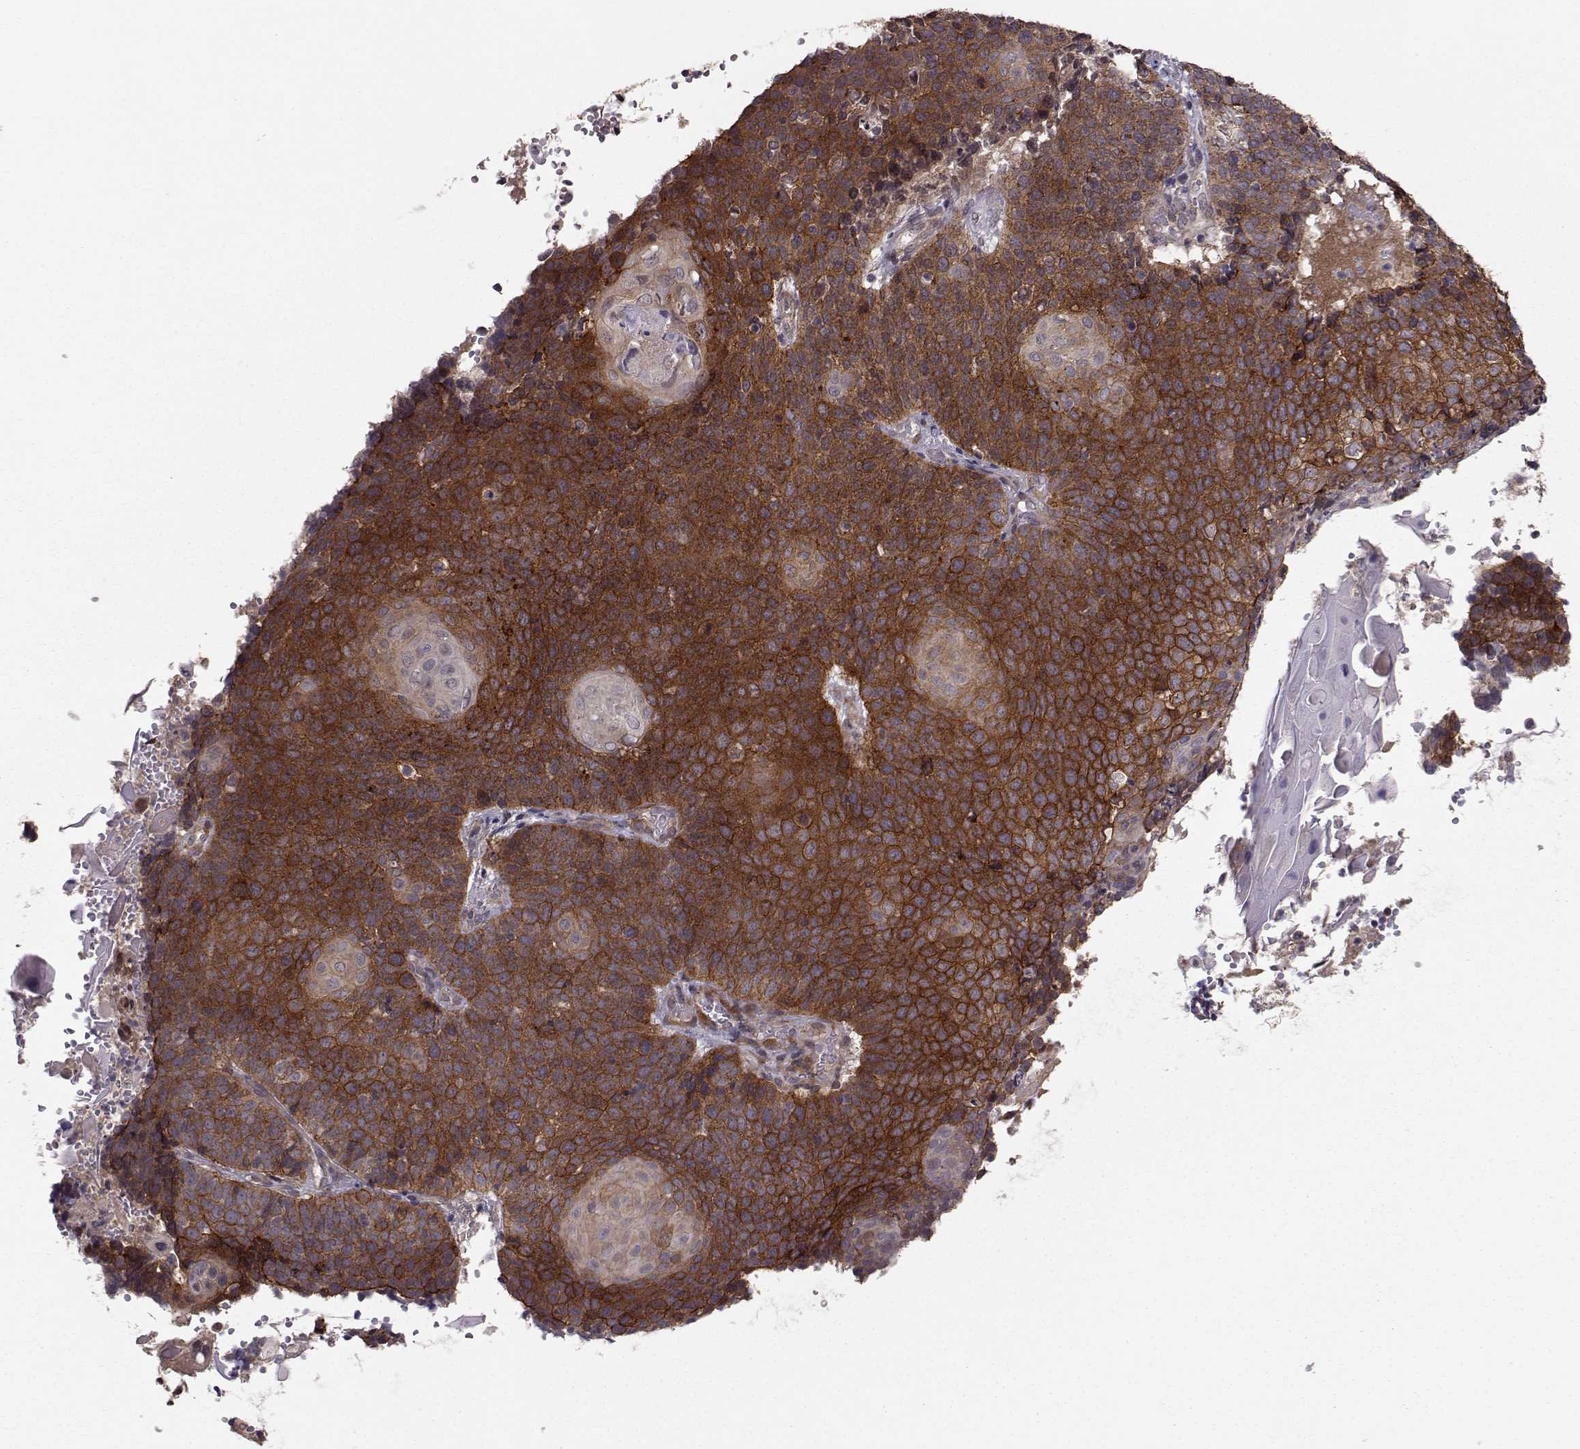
{"staining": {"intensity": "strong", "quantity": "25%-75%", "location": "cytoplasmic/membranous"}, "tissue": "cervical cancer", "cell_type": "Tumor cells", "image_type": "cancer", "snomed": [{"axis": "morphology", "description": "Squamous cell carcinoma, NOS"}, {"axis": "topography", "description": "Cervix"}], "caption": "This is an image of immunohistochemistry staining of cervical cancer, which shows strong expression in the cytoplasmic/membranous of tumor cells.", "gene": "PLEKHG3", "patient": {"sex": "female", "age": 39}}